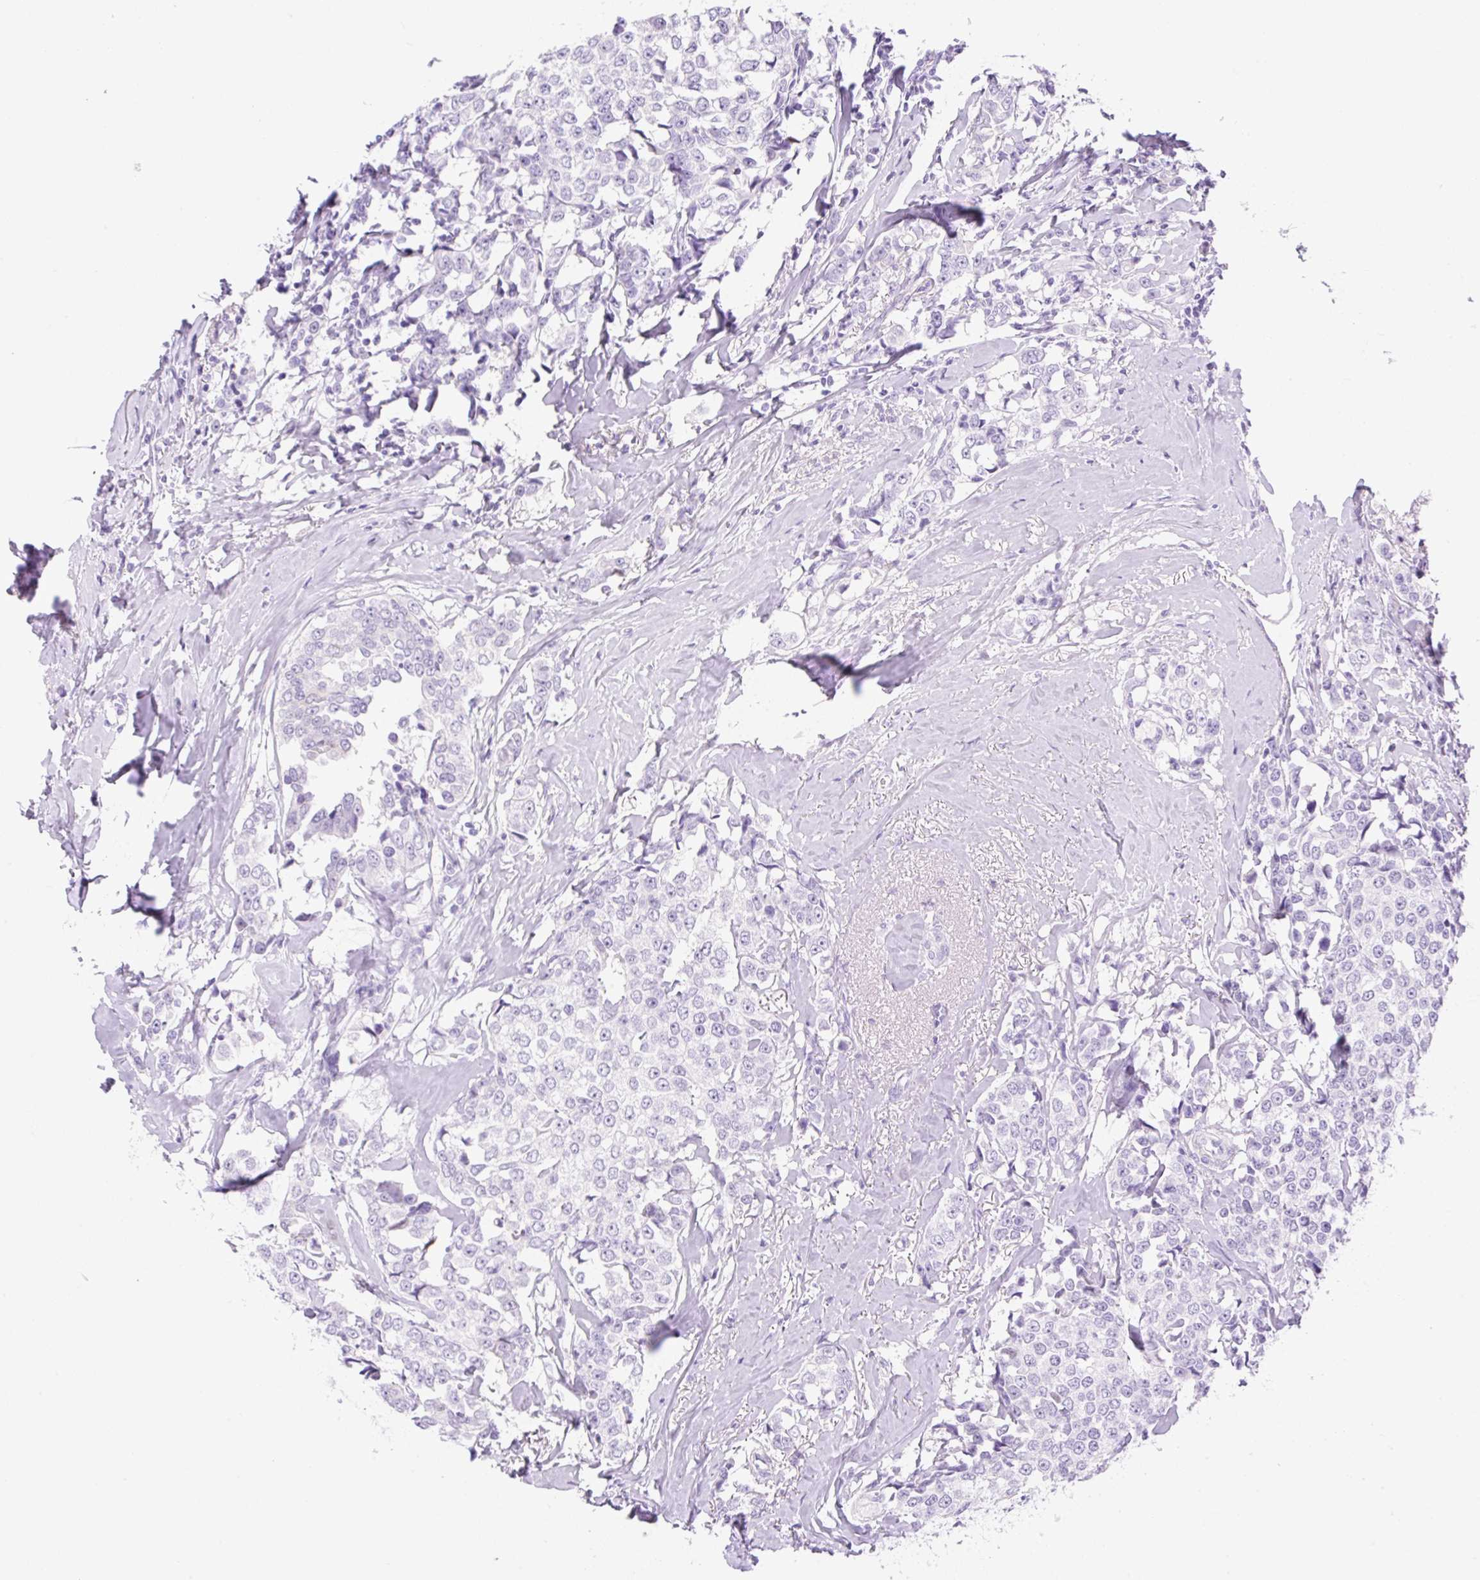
{"staining": {"intensity": "negative", "quantity": "none", "location": "none"}, "tissue": "breast cancer", "cell_type": "Tumor cells", "image_type": "cancer", "snomed": [{"axis": "morphology", "description": "Duct carcinoma"}, {"axis": "topography", "description": "Breast"}], "caption": "IHC image of neoplastic tissue: human breast intraductal carcinoma stained with DAB (3,3'-diaminobenzidine) displays no significant protein expression in tumor cells.", "gene": "PALM3", "patient": {"sex": "female", "age": 80}}